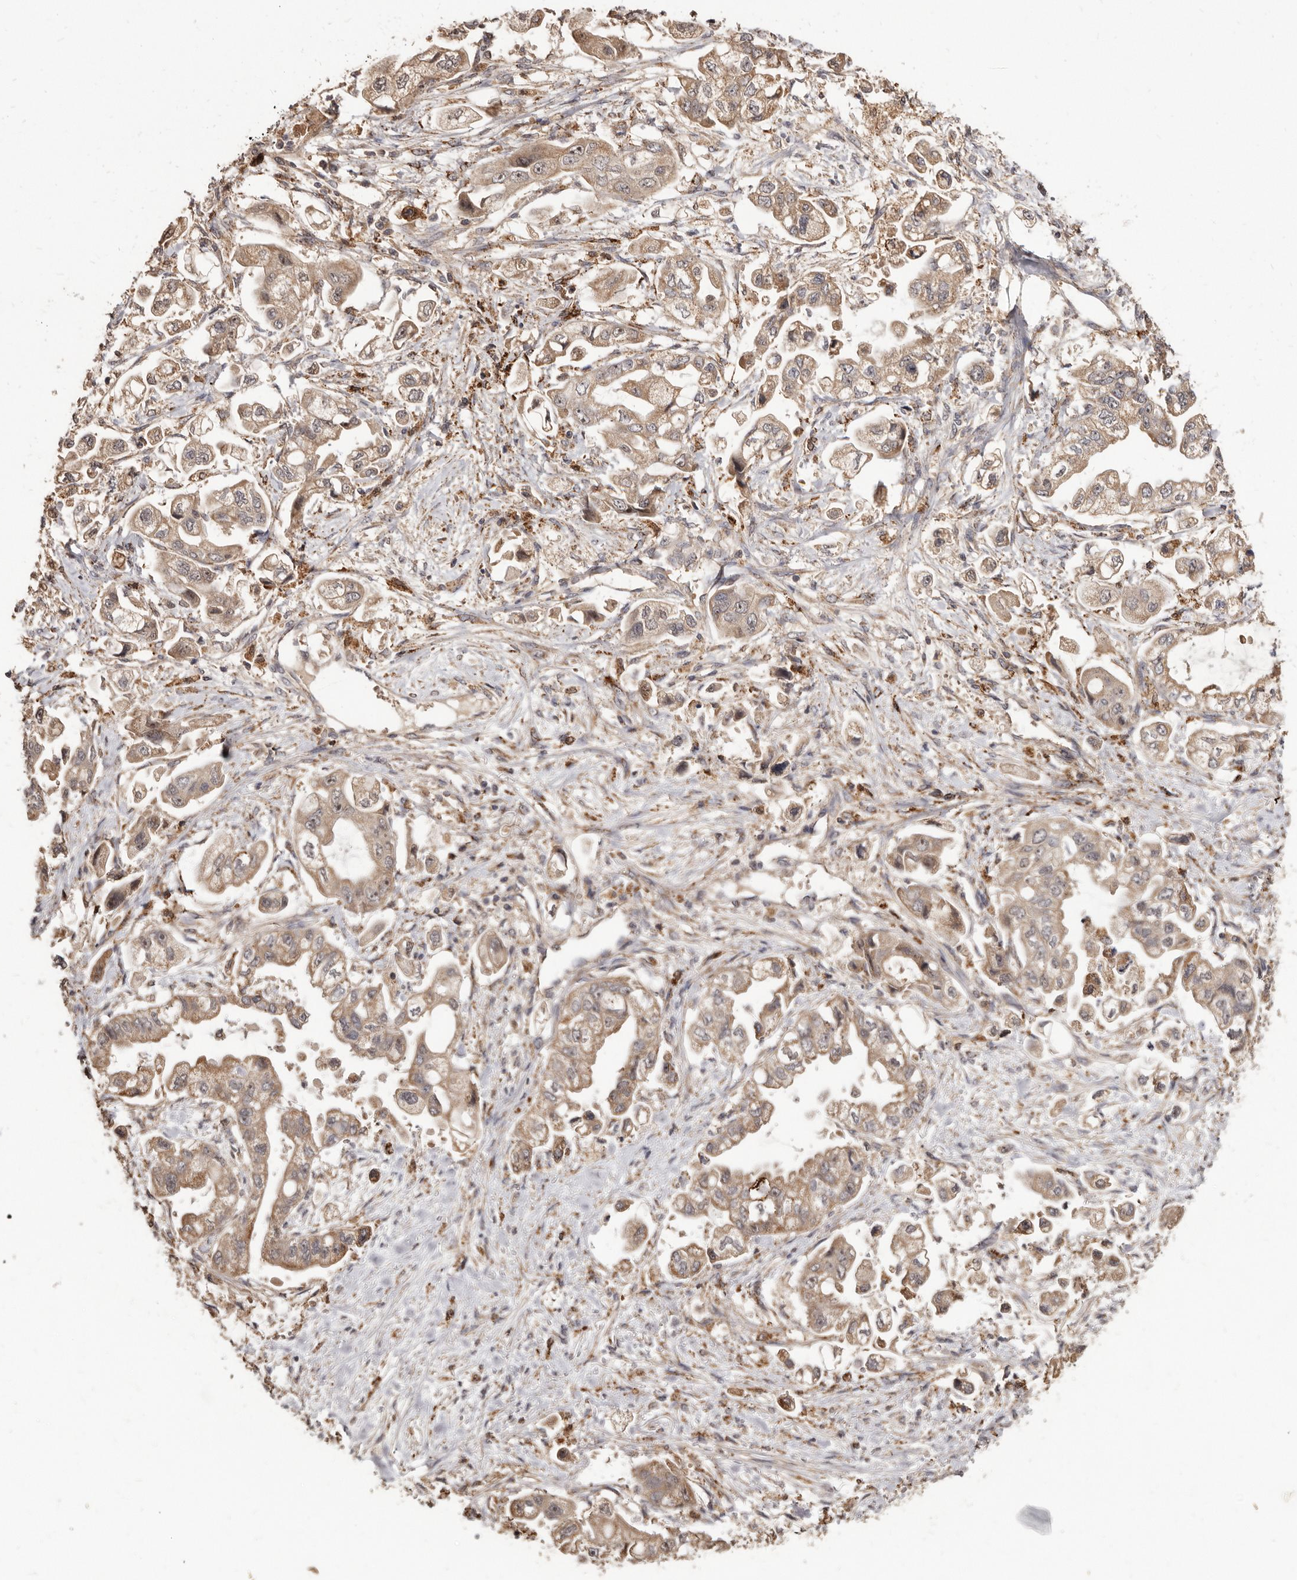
{"staining": {"intensity": "moderate", "quantity": ">75%", "location": "cytoplasmic/membranous"}, "tissue": "stomach cancer", "cell_type": "Tumor cells", "image_type": "cancer", "snomed": [{"axis": "morphology", "description": "Adenocarcinoma, NOS"}, {"axis": "topography", "description": "Stomach"}], "caption": "Moderate cytoplasmic/membranous expression for a protein is present in approximately >75% of tumor cells of stomach cancer using immunohistochemistry (IHC).", "gene": "AKAP7", "patient": {"sex": "male", "age": 62}}